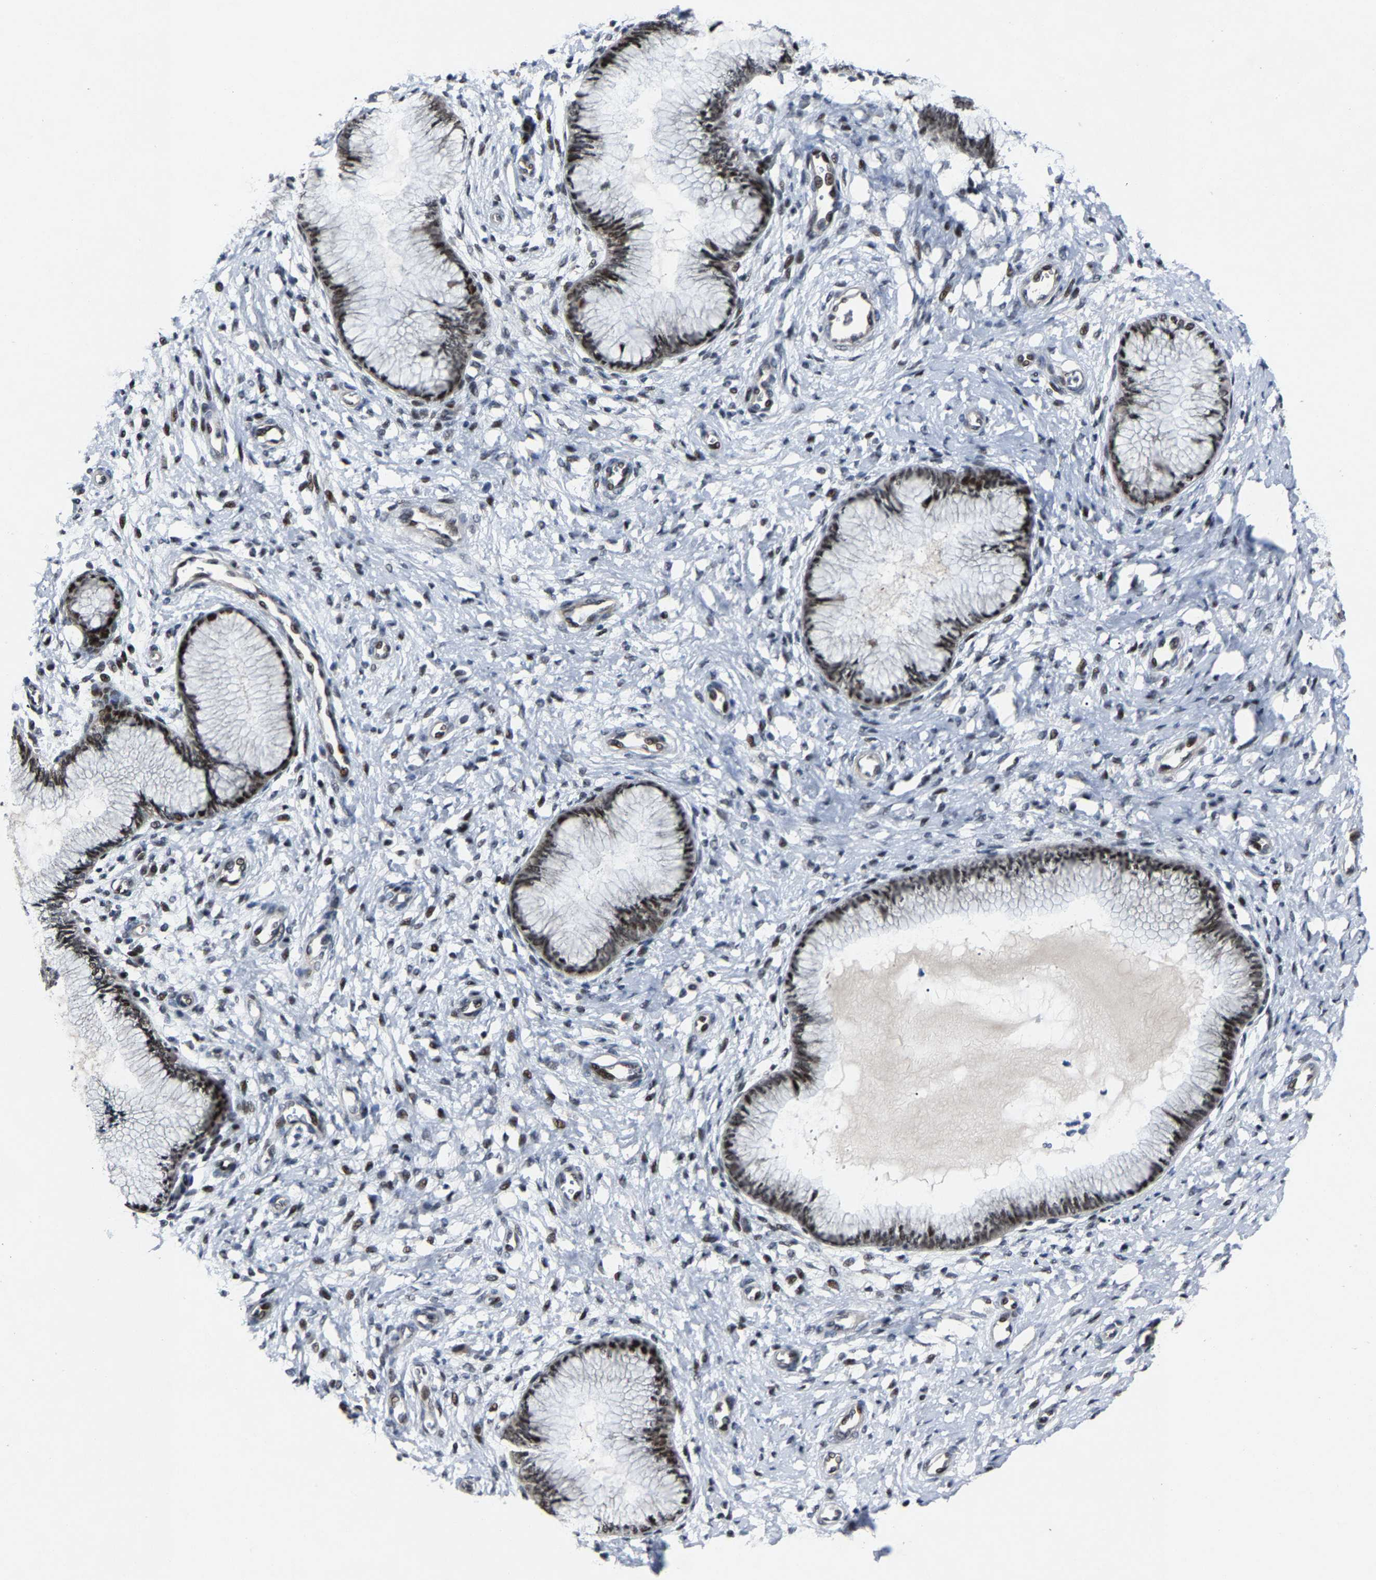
{"staining": {"intensity": "strong", "quantity": ">75%", "location": "nuclear"}, "tissue": "cervix", "cell_type": "Glandular cells", "image_type": "normal", "snomed": [{"axis": "morphology", "description": "Normal tissue, NOS"}, {"axis": "topography", "description": "Cervix"}], "caption": "Immunohistochemistry staining of unremarkable cervix, which reveals high levels of strong nuclear expression in approximately >75% of glandular cells indicating strong nuclear protein expression. The staining was performed using DAB (3,3'-diaminobenzidine) (brown) for protein detection and nuclei were counterstained in hematoxylin (blue).", "gene": "LSM8", "patient": {"sex": "female", "age": 55}}